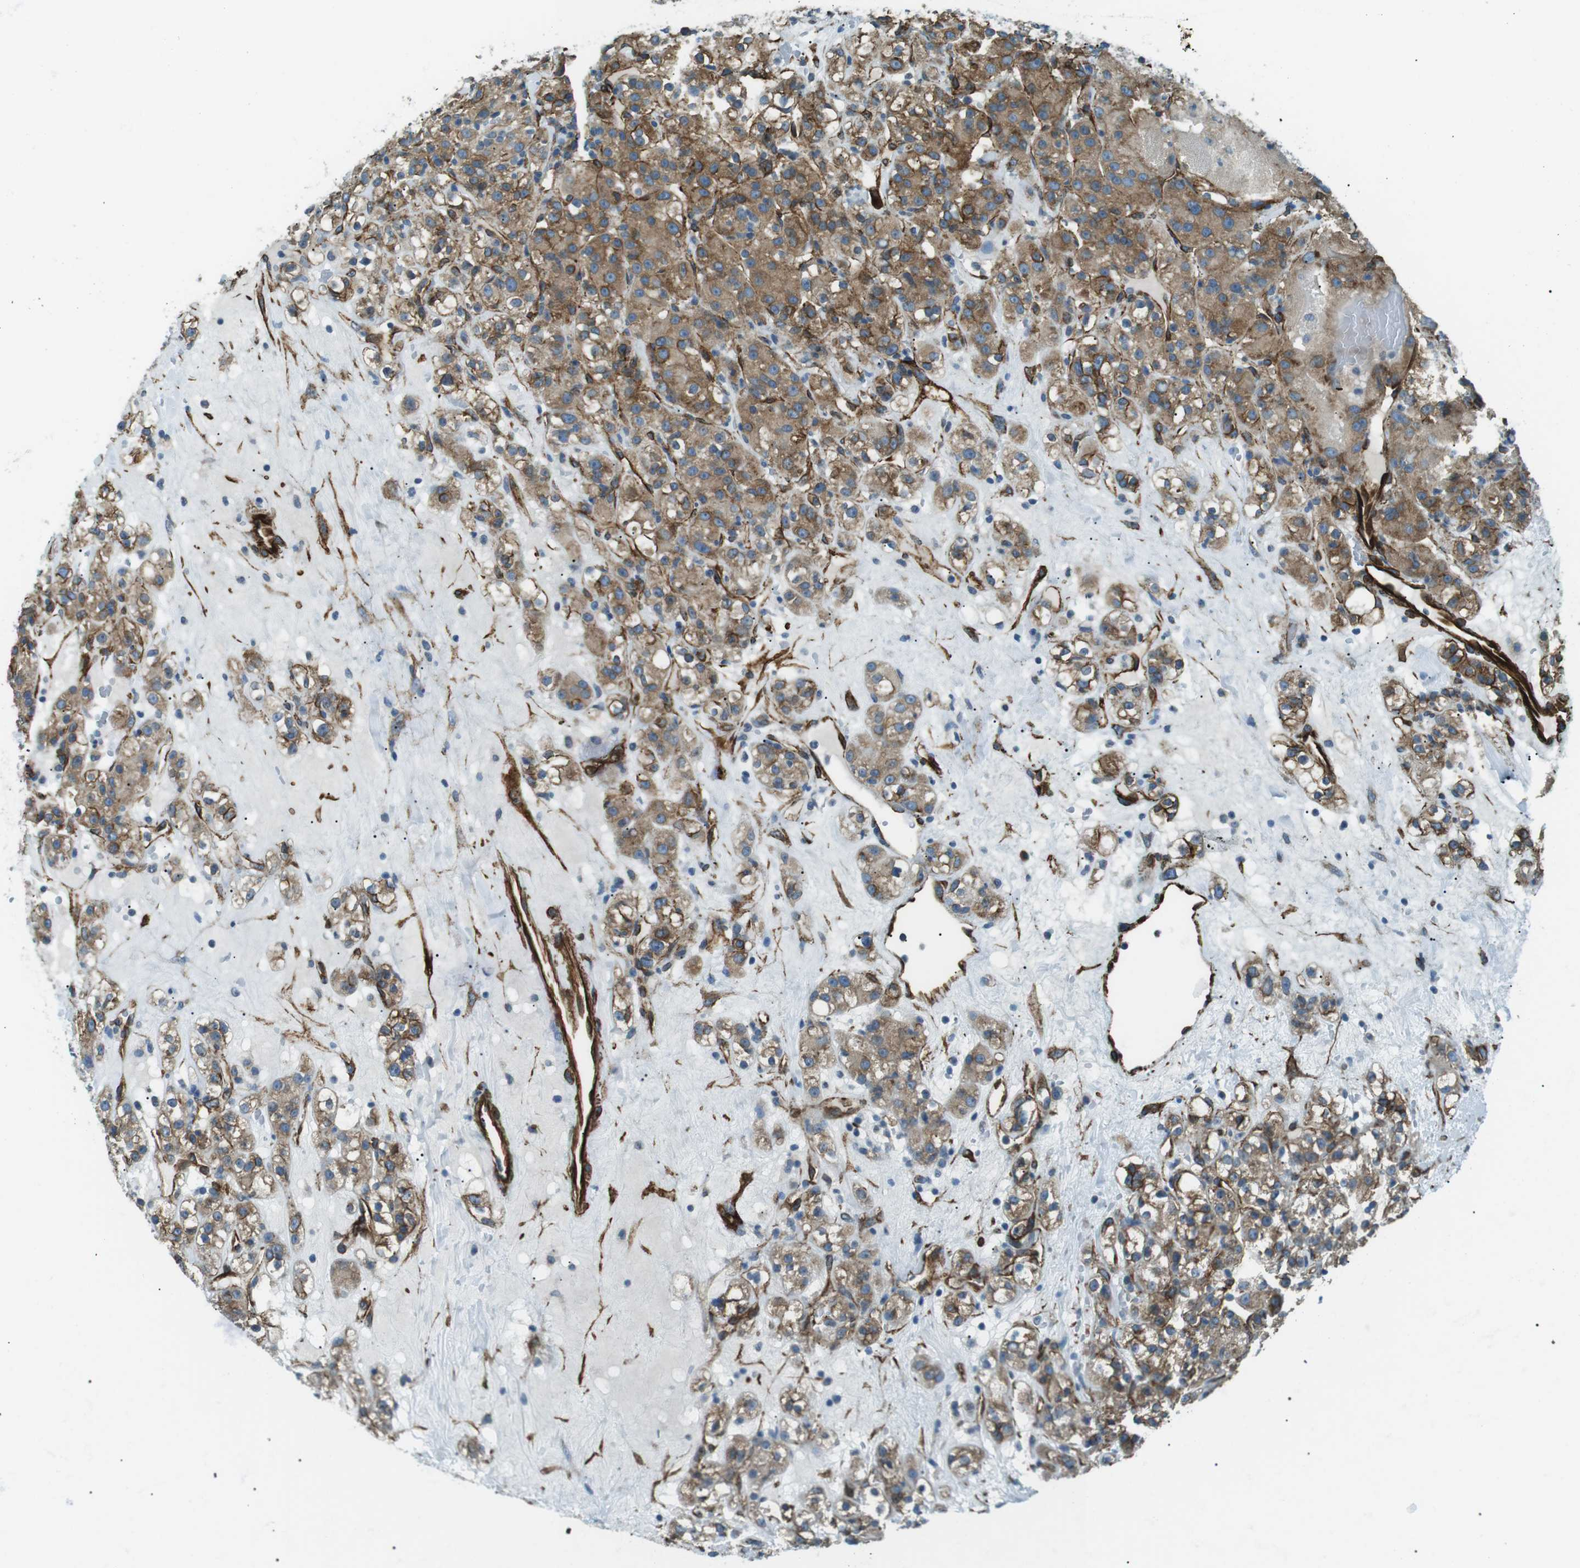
{"staining": {"intensity": "moderate", "quantity": ">75%", "location": "cytoplasmic/membranous"}, "tissue": "renal cancer", "cell_type": "Tumor cells", "image_type": "cancer", "snomed": [{"axis": "morphology", "description": "Normal tissue, NOS"}, {"axis": "morphology", "description": "Adenocarcinoma, NOS"}, {"axis": "topography", "description": "Kidney"}], "caption": "A micrograph of adenocarcinoma (renal) stained for a protein demonstrates moderate cytoplasmic/membranous brown staining in tumor cells. (DAB (3,3'-diaminobenzidine) IHC with brightfield microscopy, high magnification).", "gene": "ODR4", "patient": {"sex": "male", "age": 61}}